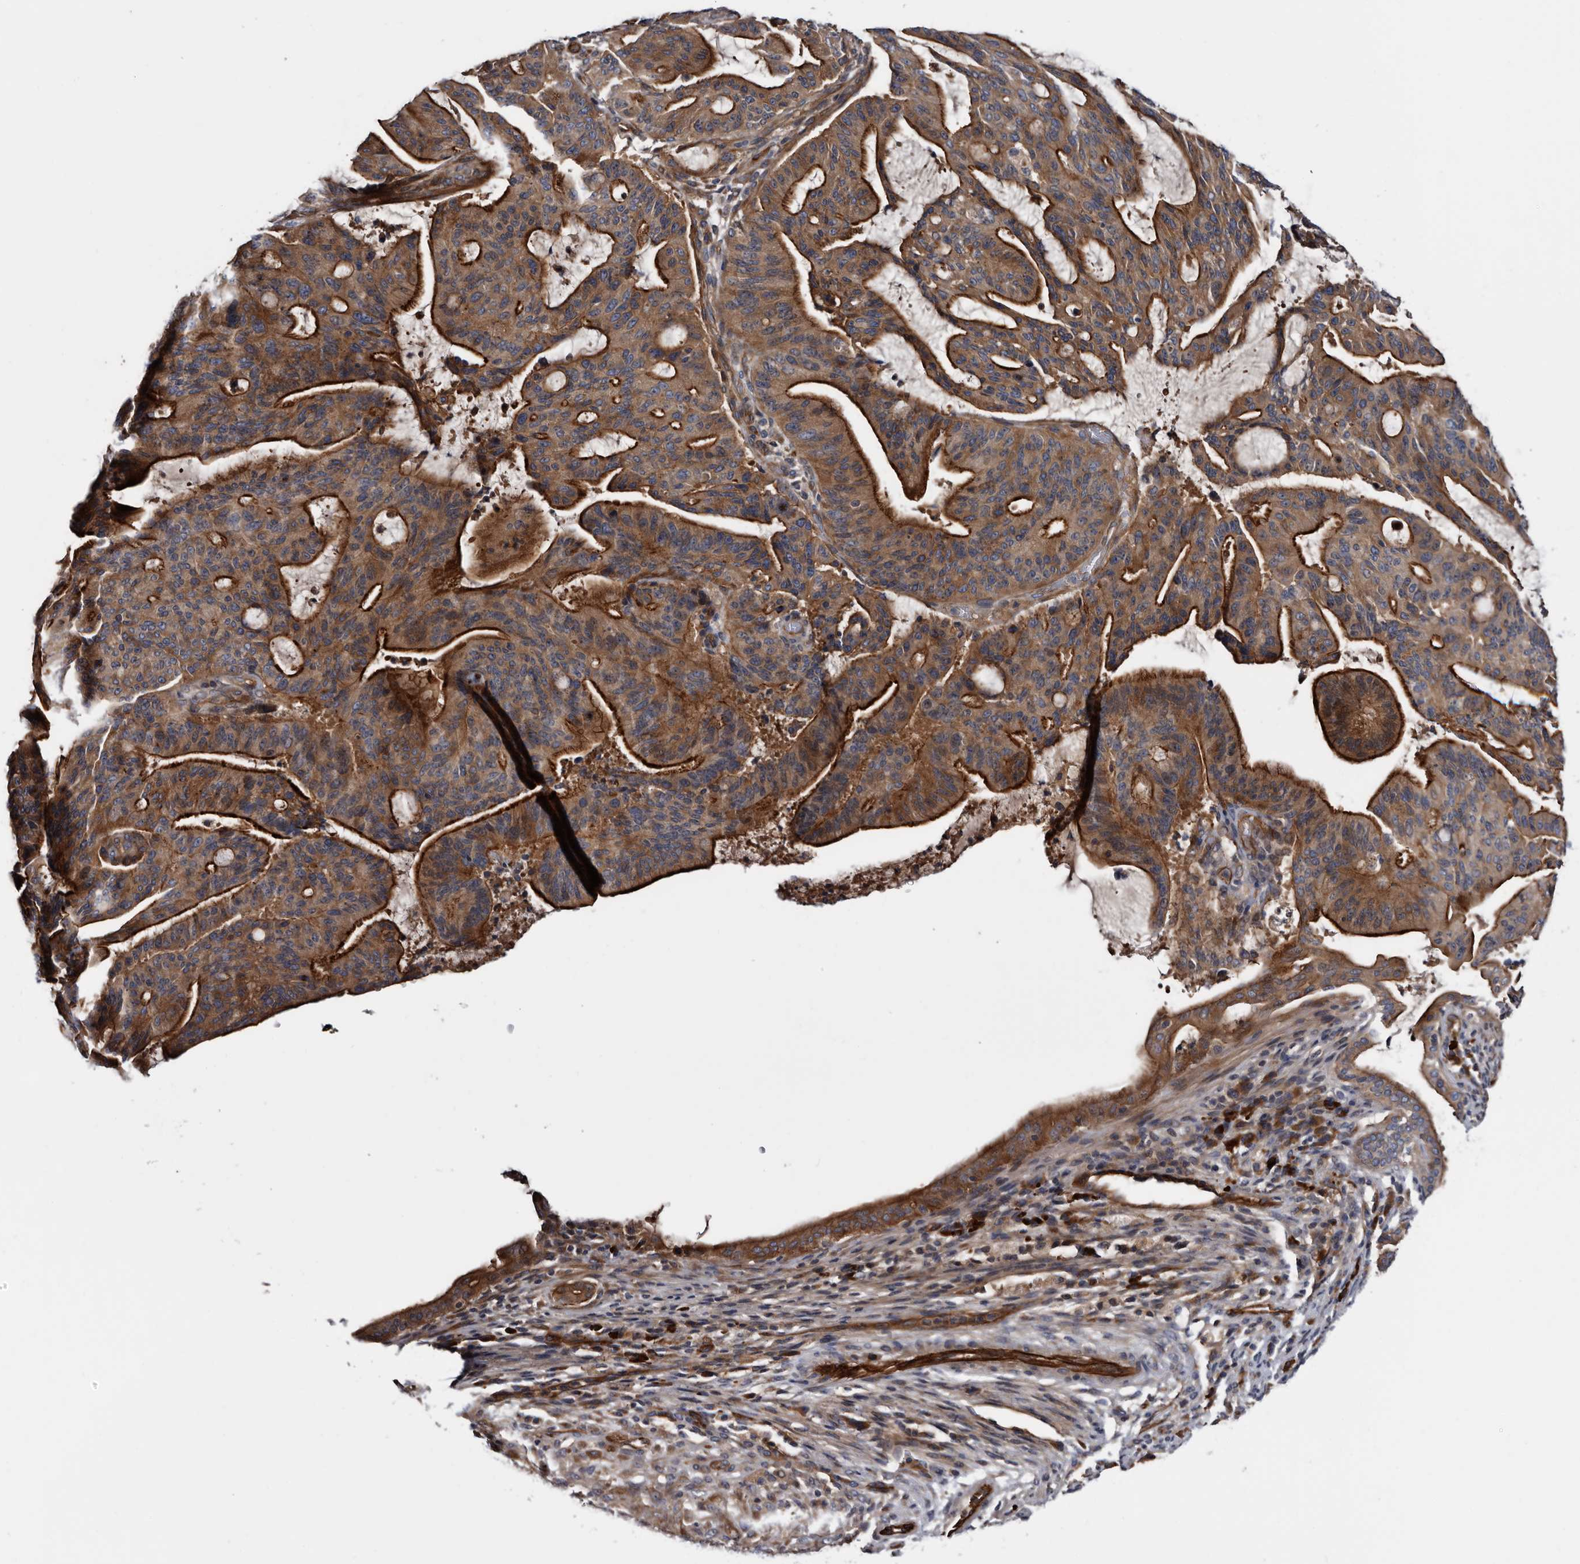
{"staining": {"intensity": "strong", "quantity": ">75%", "location": "cytoplasmic/membranous"}, "tissue": "liver cancer", "cell_type": "Tumor cells", "image_type": "cancer", "snomed": [{"axis": "morphology", "description": "Normal tissue, NOS"}, {"axis": "morphology", "description": "Cholangiocarcinoma"}, {"axis": "topography", "description": "Liver"}, {"axis": "topography", "description": "Peripheral nerve tissue"}], "caption": "There is high levels of strong cytoplasmic/membranous staining in tumor cells of liver cancer (cholangiocarcinoma), as demonstrated by immunohistochemical staining (brown color).", "gene": "TSPAN17", "patient": {"sex": "female", "age": 73}}